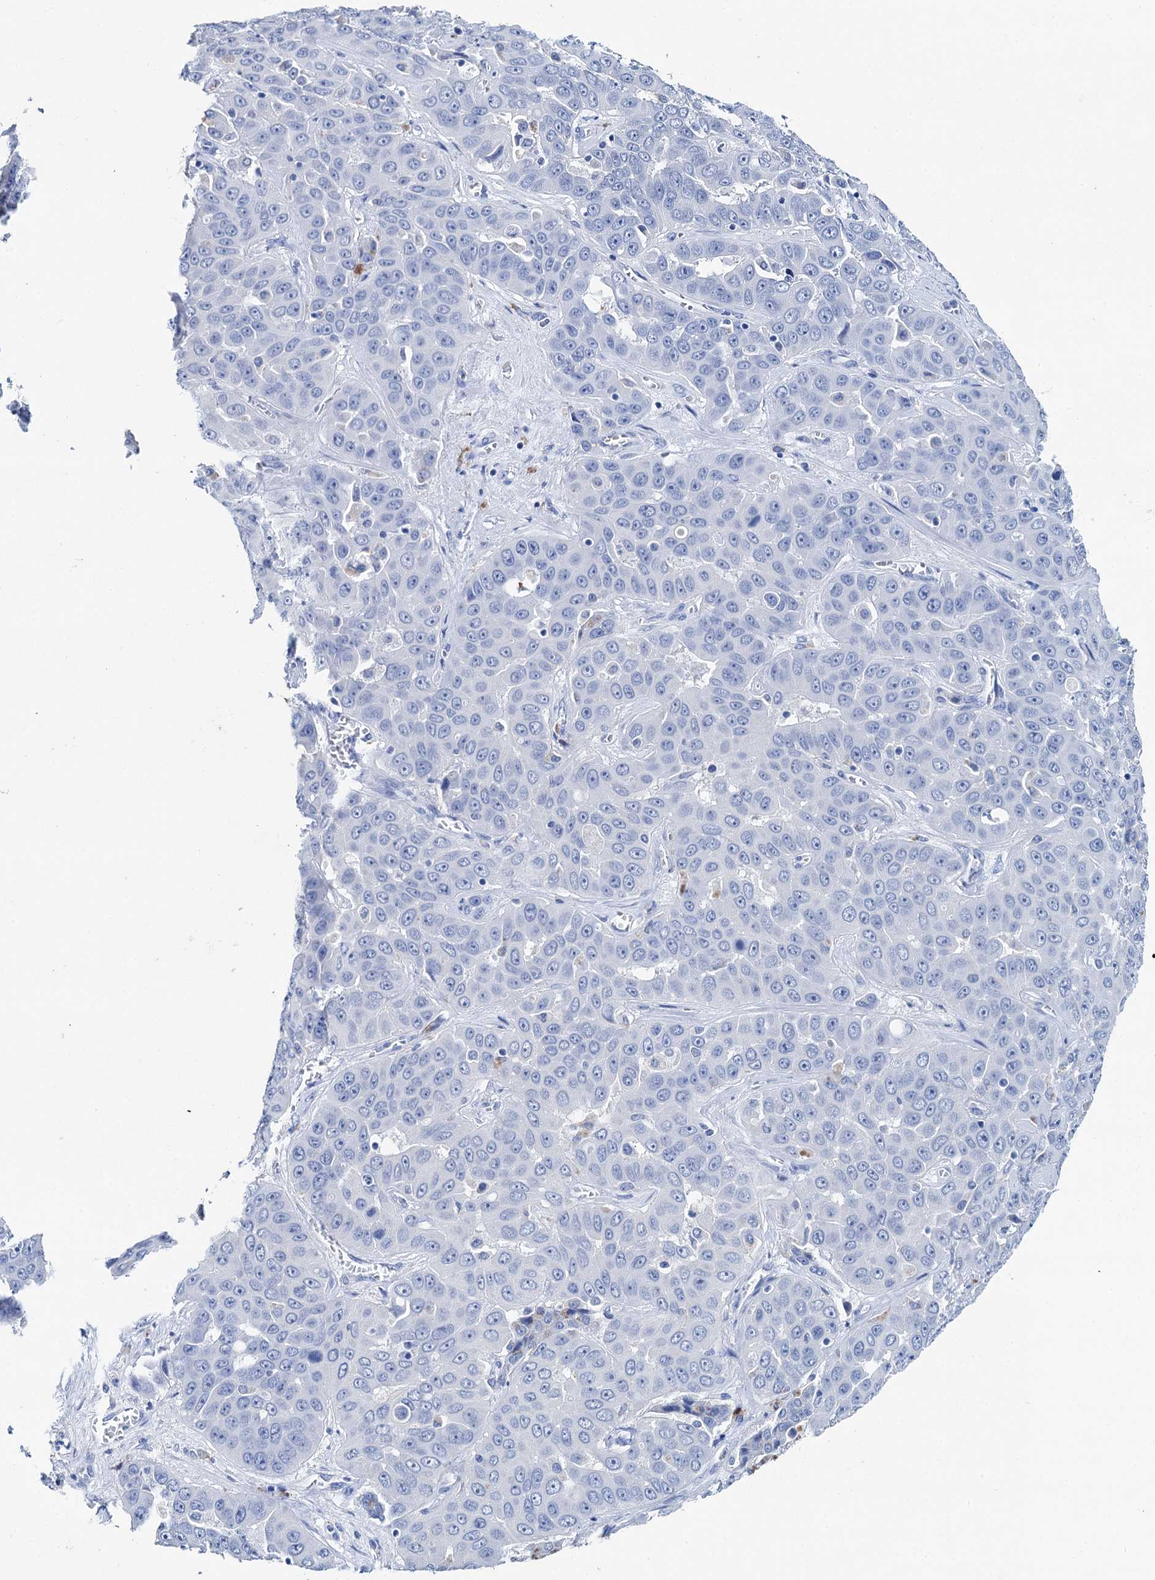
{"staining": {"intensity": "negative", "quantity": "none", "location": "none"}, "tissue": "liver cancer", "cell_type": "Tumor cells", "image_type": "cancer", "snomed": [{"axis": "morphology", "description": "Cholangiocarcinoma"}, {"axis": "topography", "description": "Liver"}], "caption": "The photomicrograph exhibits no staining of tumor cells in liver cholangiocarcinoma.", "gene": "BRINP1", "patient": {"sex": "female", "age": 52}}